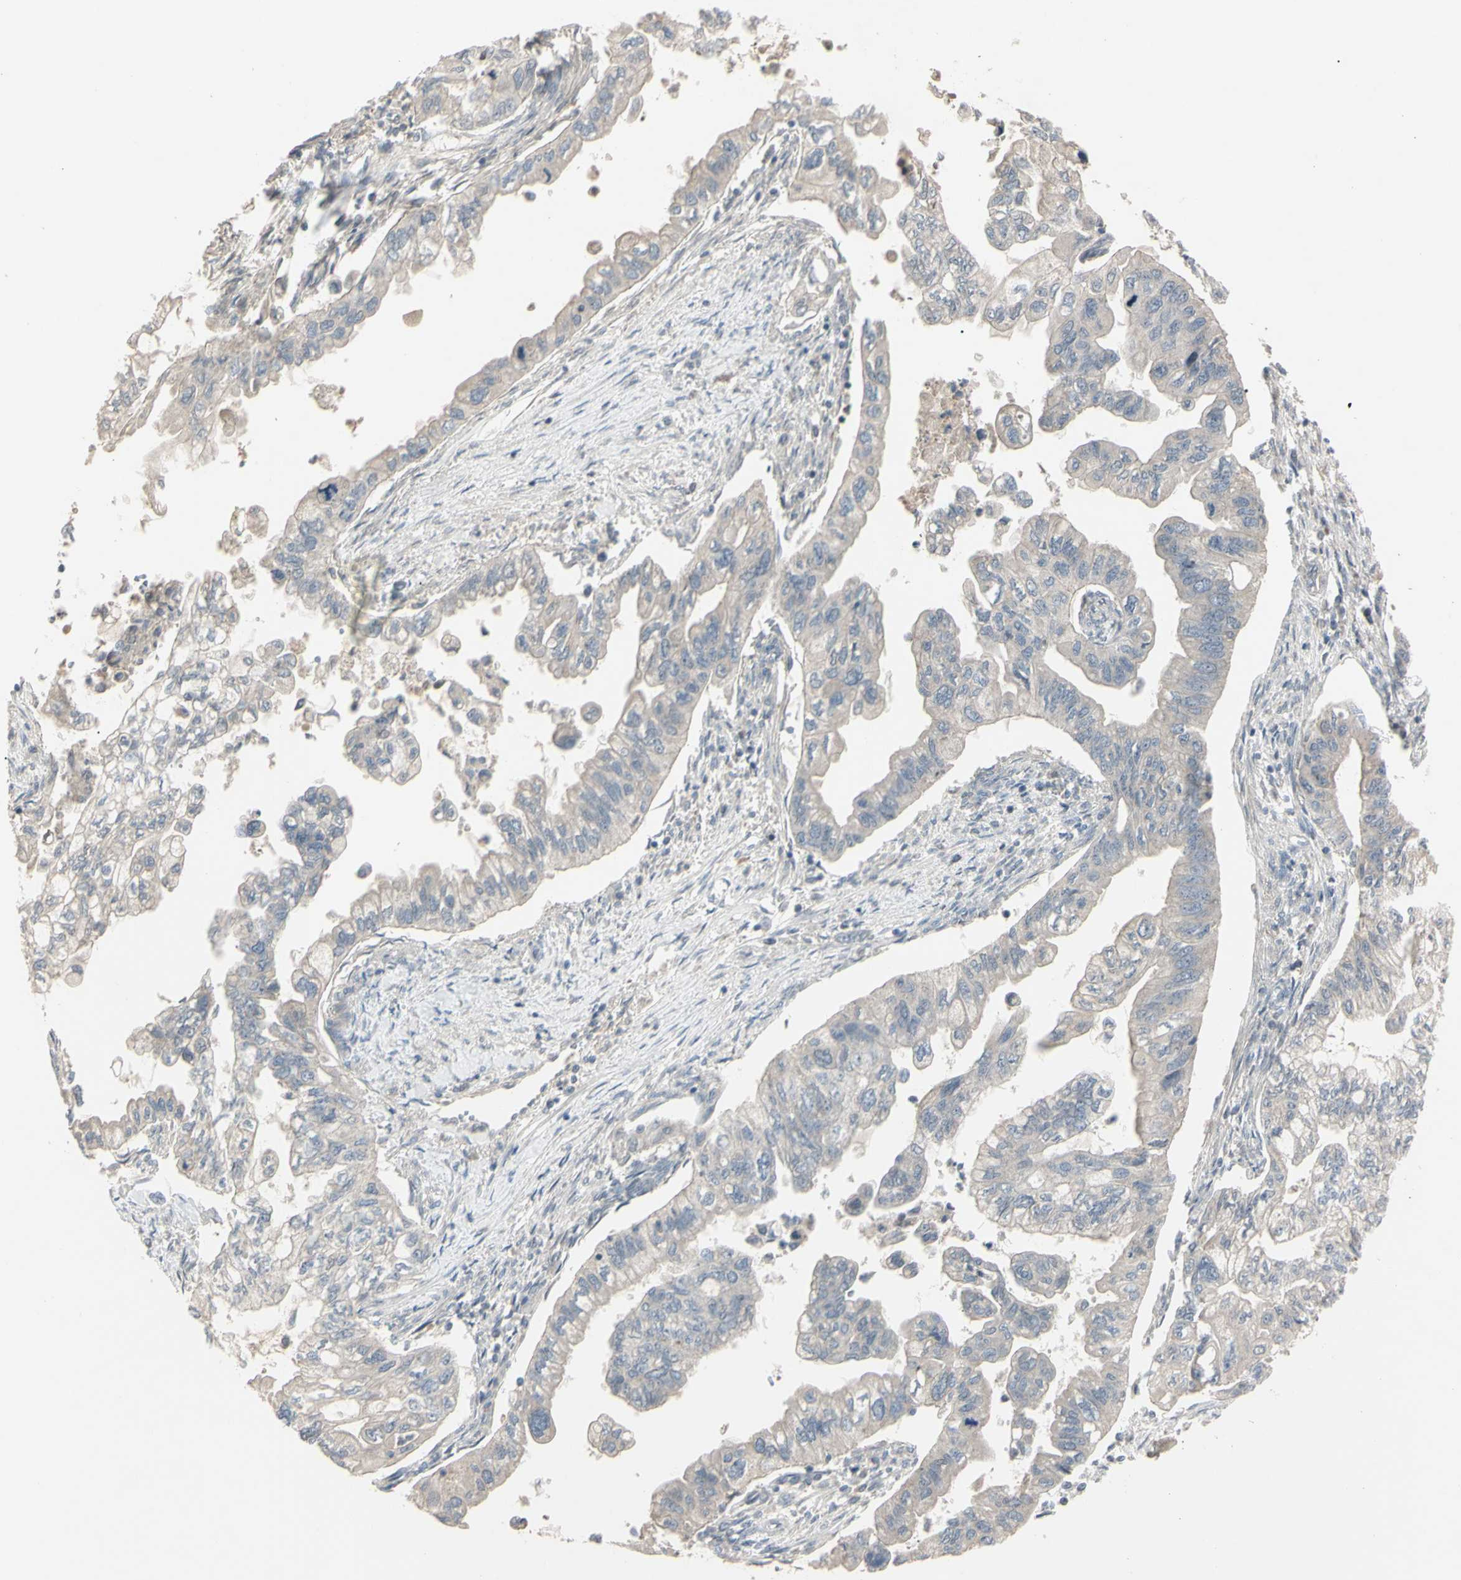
{"staining": {"intensity": "weak", "quantity": ">75%", "location": "cytoplasmic/membranous"}, "tissue": "pancreatic cancer", "cell_type": "Tumor cells", "image_type": "cancer", "snomed": [{"axis": "morphology", "description": "Normal tissue, NOS"}, {"axis": "topography", "description": "Pancreas"}], "caption": "Weak cytoplasmic/membranous protein expression is seen in approximately >75% of tumor cells in pancreatic cancer.", "gene": "PIAS4", "patient": {"sex": "male", "age": 42}}